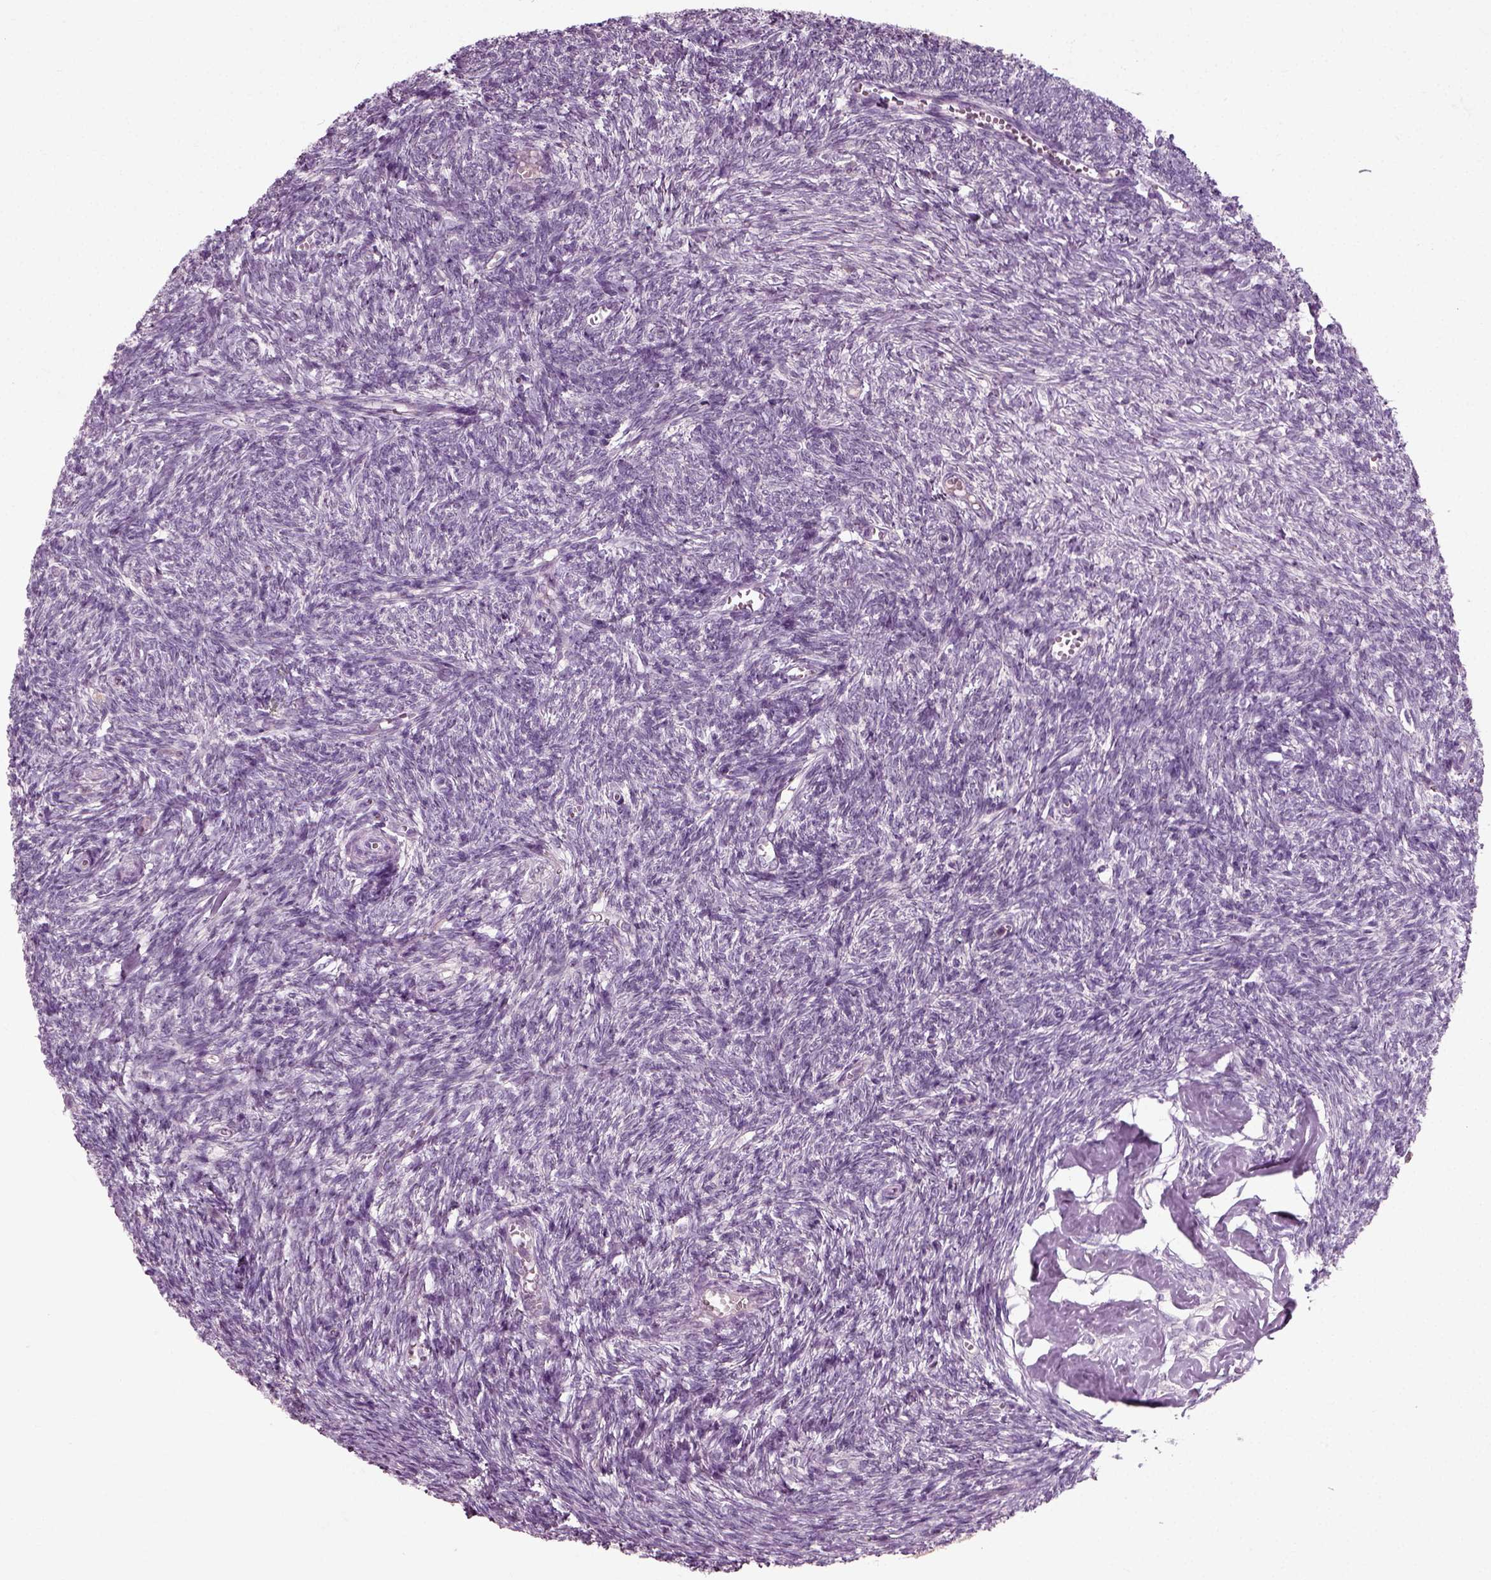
{"staining": {"intensity": "weak", "quantity": "25%-75%", "location": "cytoplasmic/membranous"}, "tissue": "ovary", "cell_type": "Follicle cells", "image_type": "normal", "snomed": [{"axis": "morphology", "description": "Normal tissue, NOS"}, {"axis": "topography", "description": "Ovary"}], "caption": "An immunohistochemistry (IHC) histopathology image of benign tissue is shown. Protein staining in brown labels weak cytoplasmic/membranous positivity in ovary within follicle cells. (DAB = brown stain, brightfield microscopy at high magnification).", "gene": "RND2", "patient": {"sex": "female", "age": 43}}